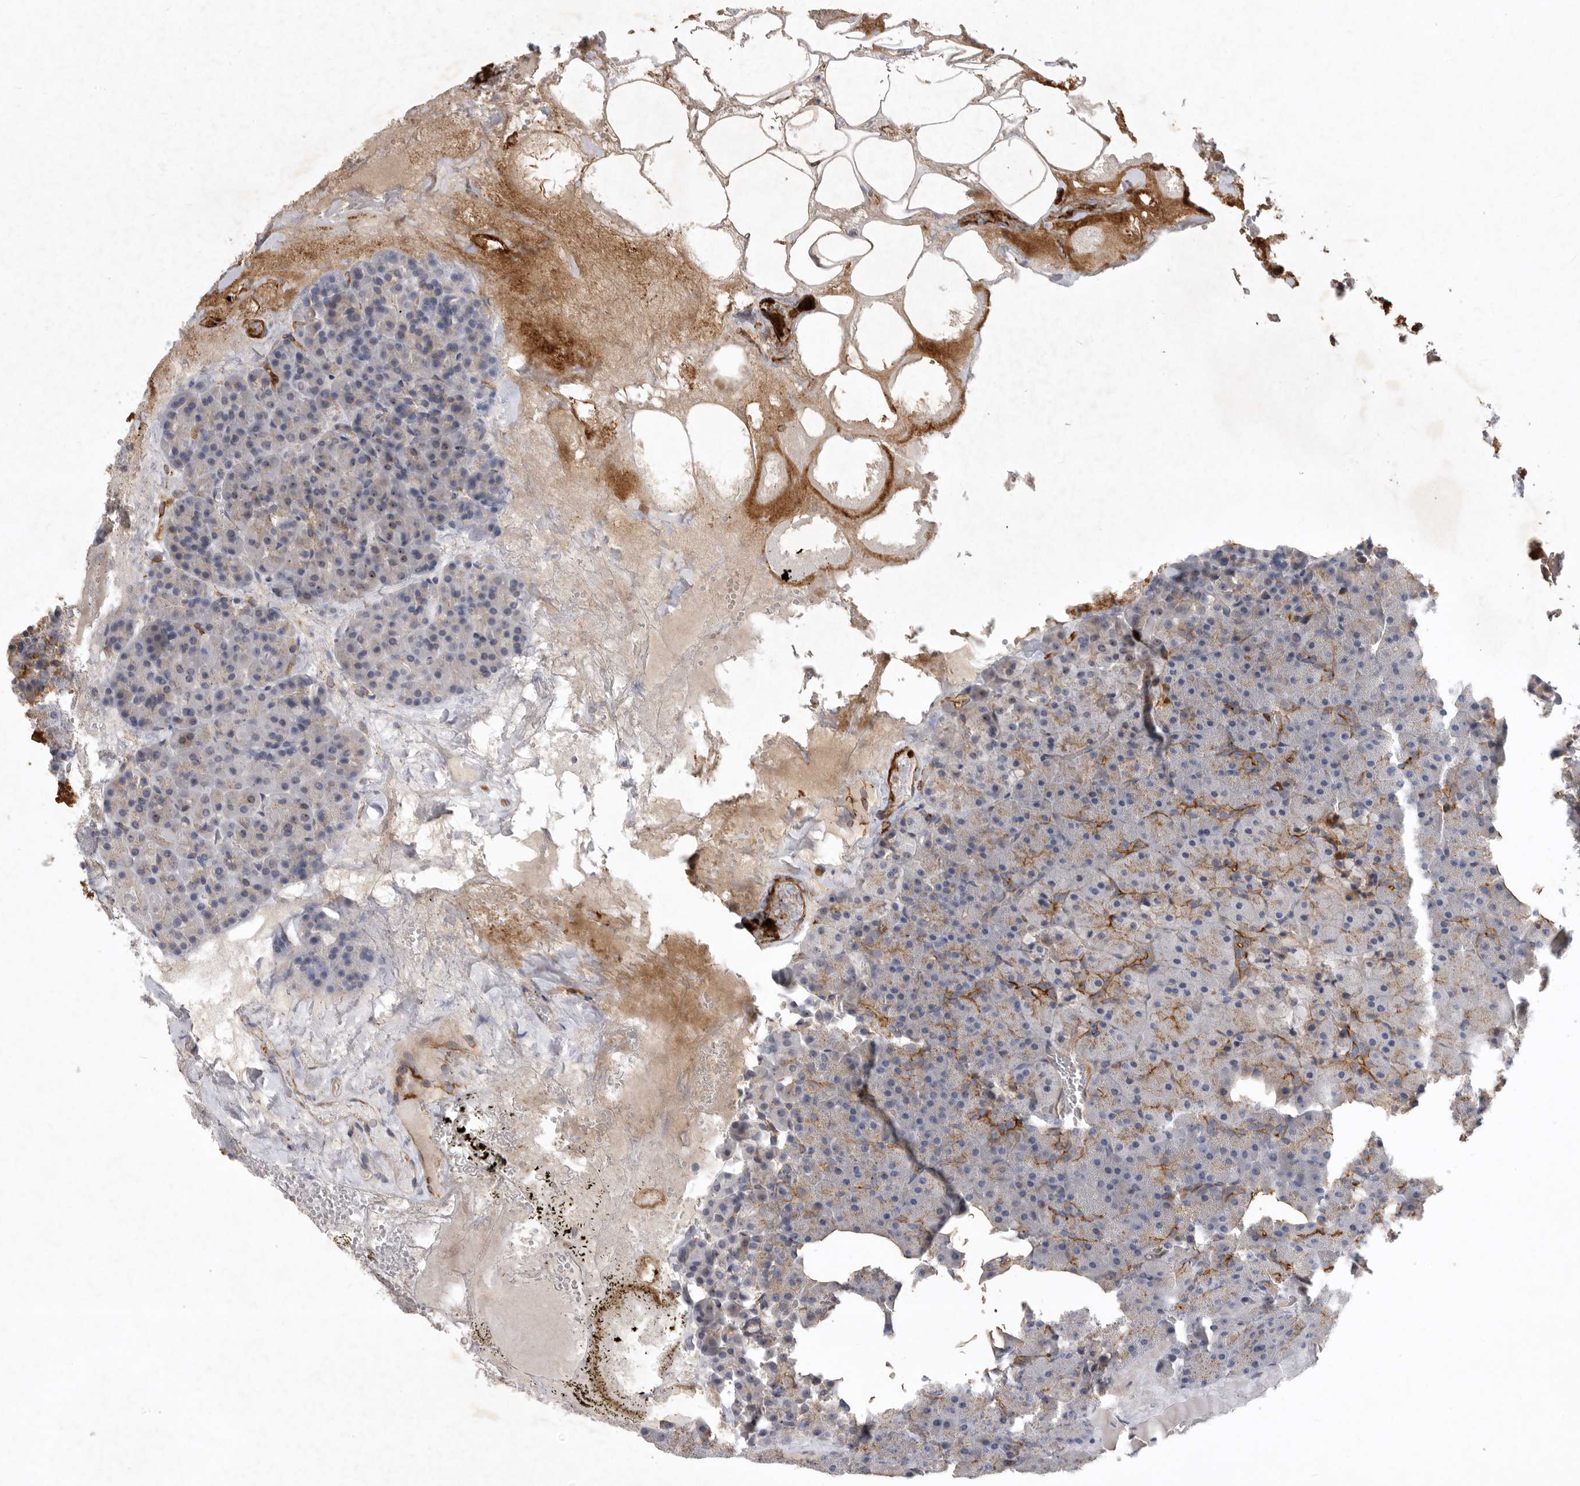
{"staining": {"intensity": "moderate", "quantity": "25%-75%", "location": "cytoplasmic/membranous"}, "tissue": "pancreas", "cell_type": "Exocrine glandular cells", "image_type": "normal", "snomed": [{"axis": "morphology", "description": "Normal tissue, NOS"}, {"axis": "morphology", "description": "Carcinoid, malignant, NOS"}, {"axis": "topography", "description": "Pancreas"}], "caption": "Pancreas was stained to show a protein in brown. There is medium levels of moderate cytoplasmic/membranous staining in about 25%-75% of exocrine glandular cells.", "gene": "MLPH", "patient": {"sex": "female", "age": 35}}